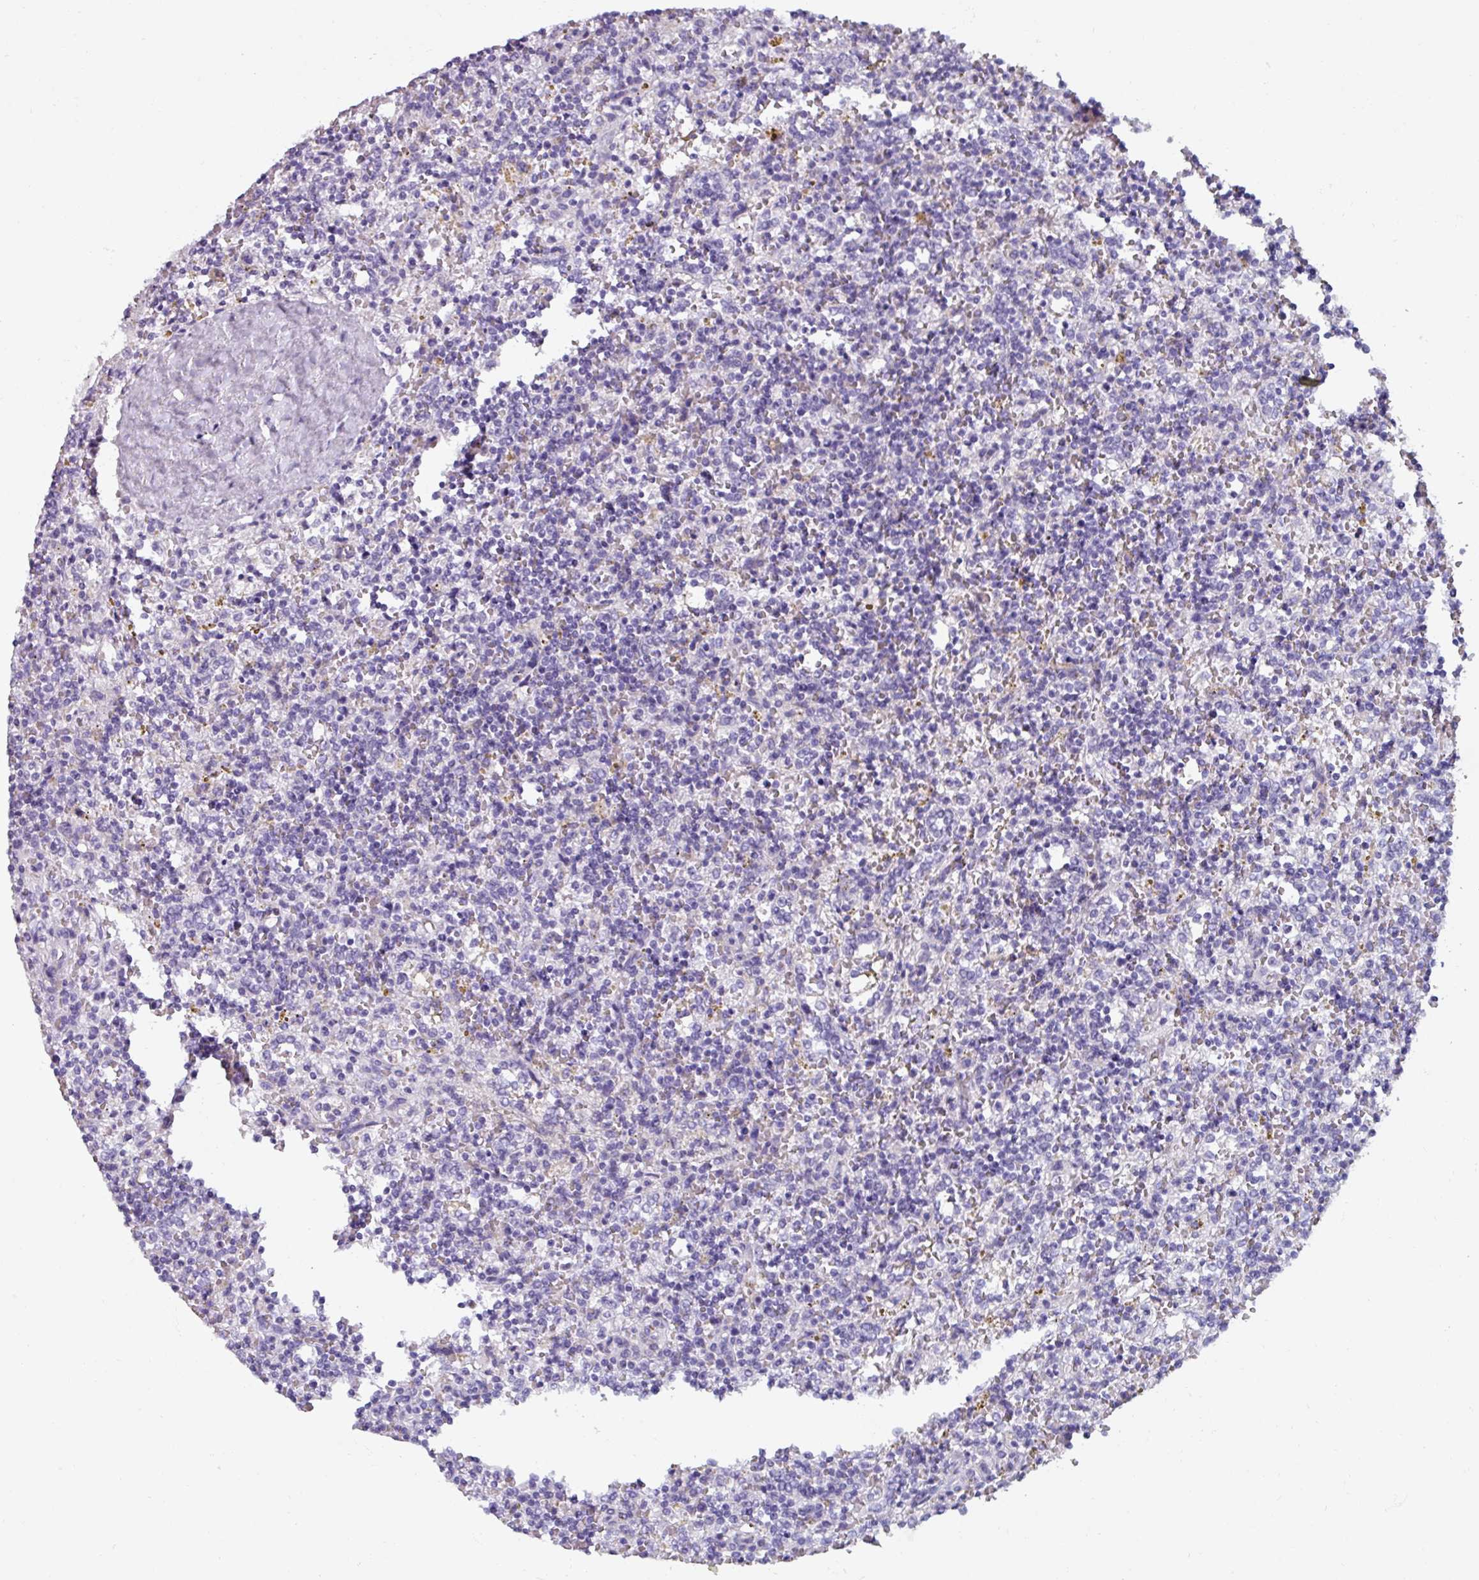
{"staining": {"intensity": "negative", "quantity": "none", "location": "none"}, "tissue": "lymphoma", "cell_type": "Tumor cells", "image_type": "cancer", "snomed": [{"axis": "morphology", "description": "Malignant lymphoma, non-Hodgkin's type, Low grade"}, {"axis": "topography", "description": "Spleen"}], "caption": "Immunohistochemical staining of human lymphoma demonstrates no significant expression in tumor cells.", "gene": "SPESP1", "patient": {"sex": "male", "age": 67}}